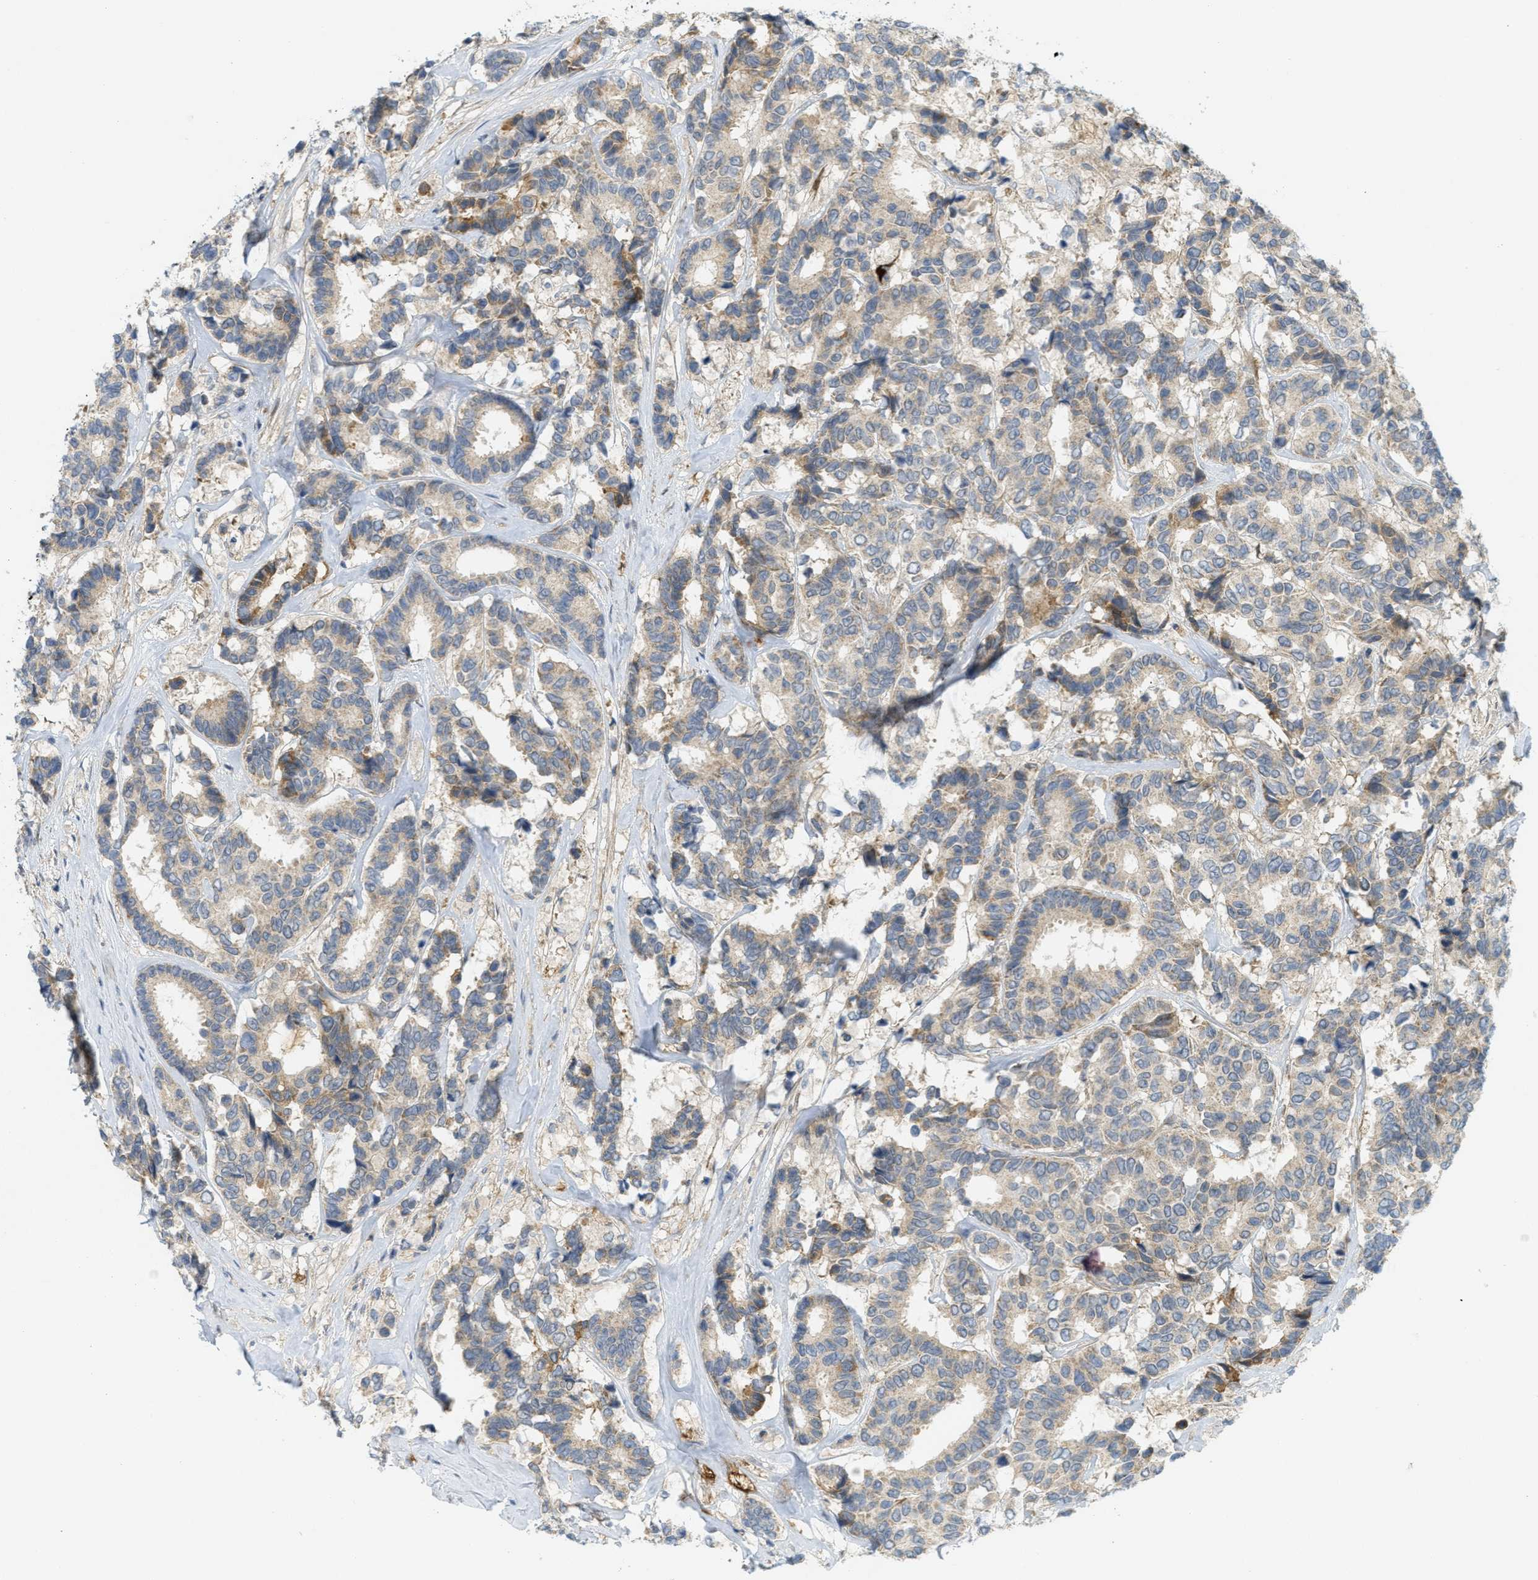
{"staining": {"intensity": "weak", "quantity": ">75%", "location": "cytoplasmic/membranous"}, "tissue": "breast cancer", "cell_type": "Tumor cells", "image_type": "cancer", "snomed": [{"axis": "morphology", "description": "Duct carcinoma"}, {"axis": "topography", "description": "Breast"}], "caption": "A brown stain highlights weak cytoplasmic/membranous staining of a protein in breast invasive ductal carcinoma tumor cells.", "gene": "PROC", "patient": {"sex": "female", "age": 87}}